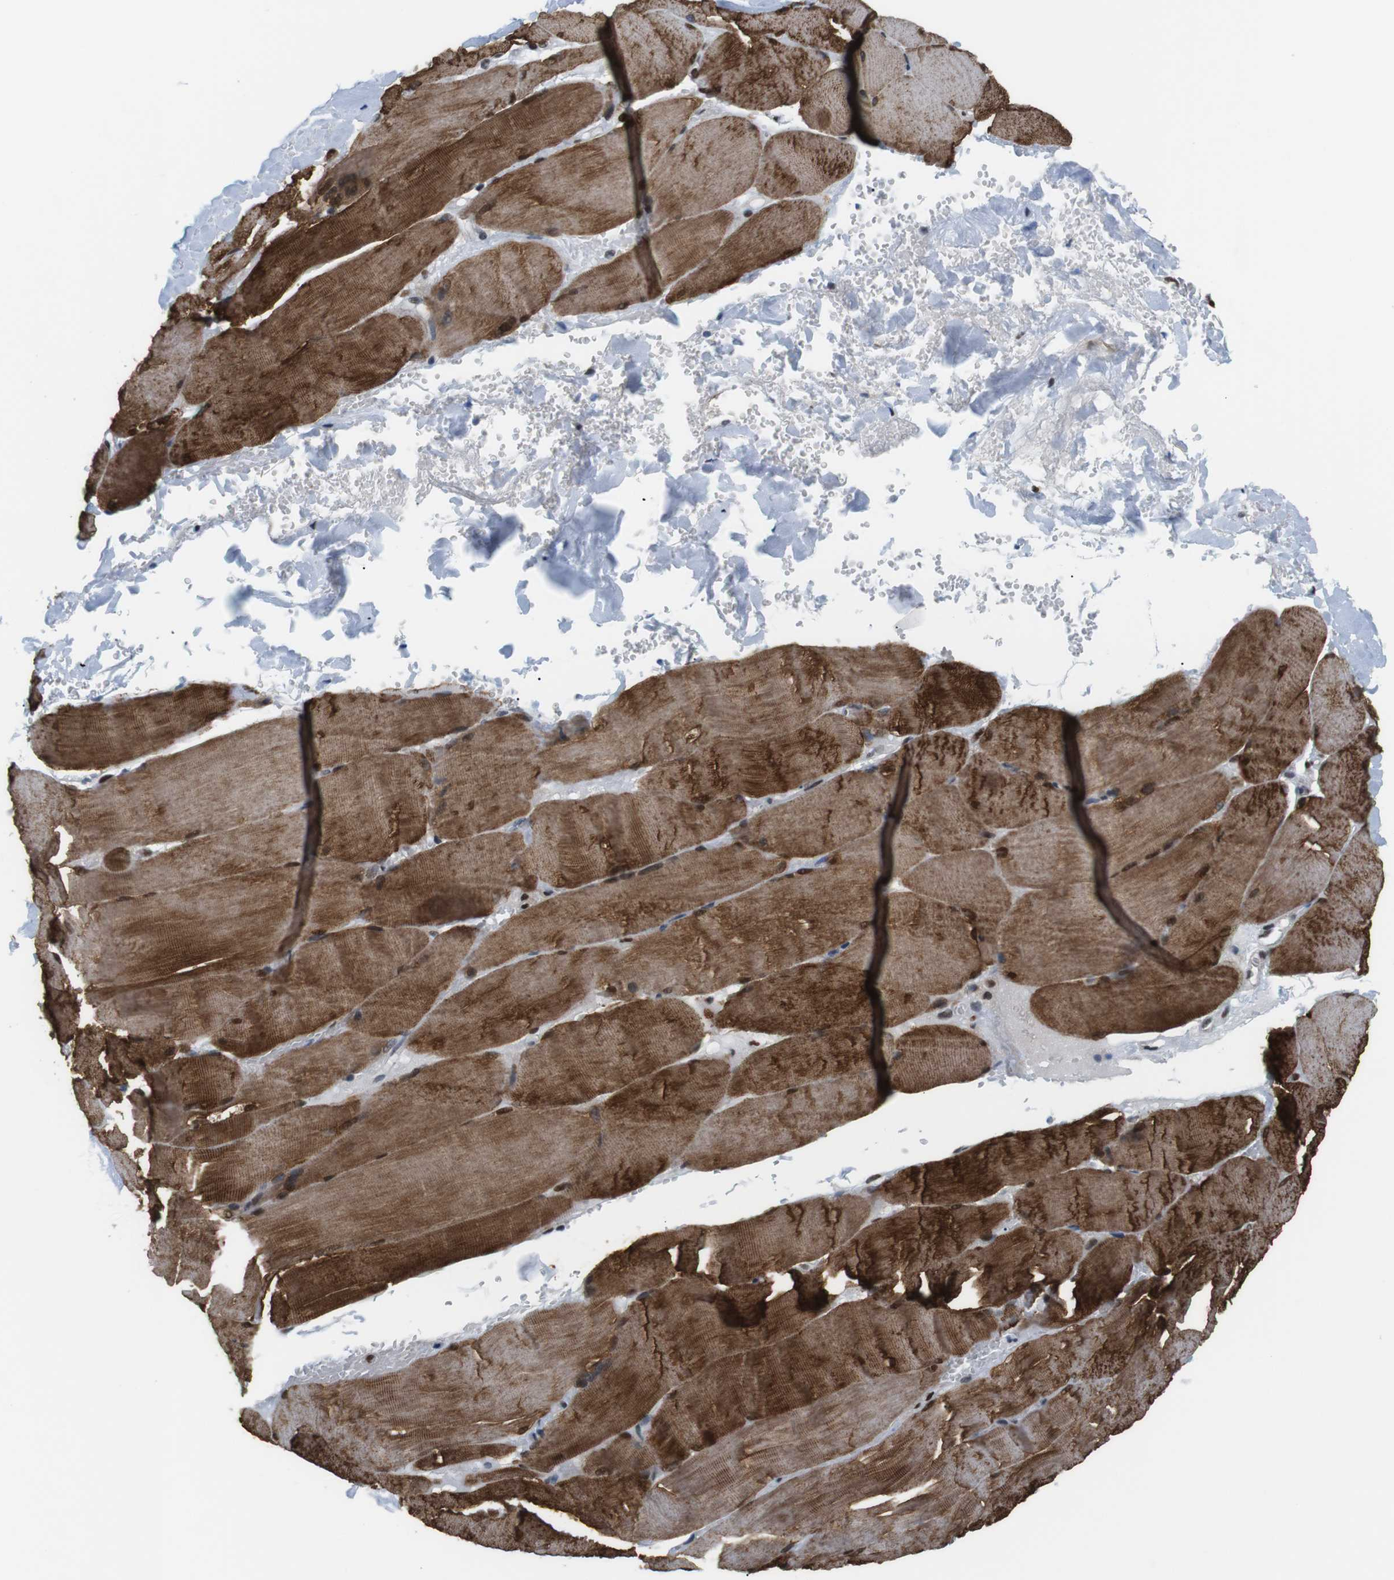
{"staining": {"intensity": "strong", "quantity": ">75%", "location": "cytoplasmic/membranous"}, "tissue": "skeletal muscle", "cell_type": "Myocytes", "image_type": "normal", "snomed": [{"axis": "morphology", "description": "Normal tissue, NOS"}, {"axis": "topography", "description": "Skin"}, {"axis": "topography", "description": "Skeletal muscle"}], "caption": "This histopathology image shows IHC staining of normal skeletal muscle, with high strong cytoplasmic/membranous expression in about >75% of myocytes.", "gene": "PSME3", "patient": {"sex": "male", "age": 83}}